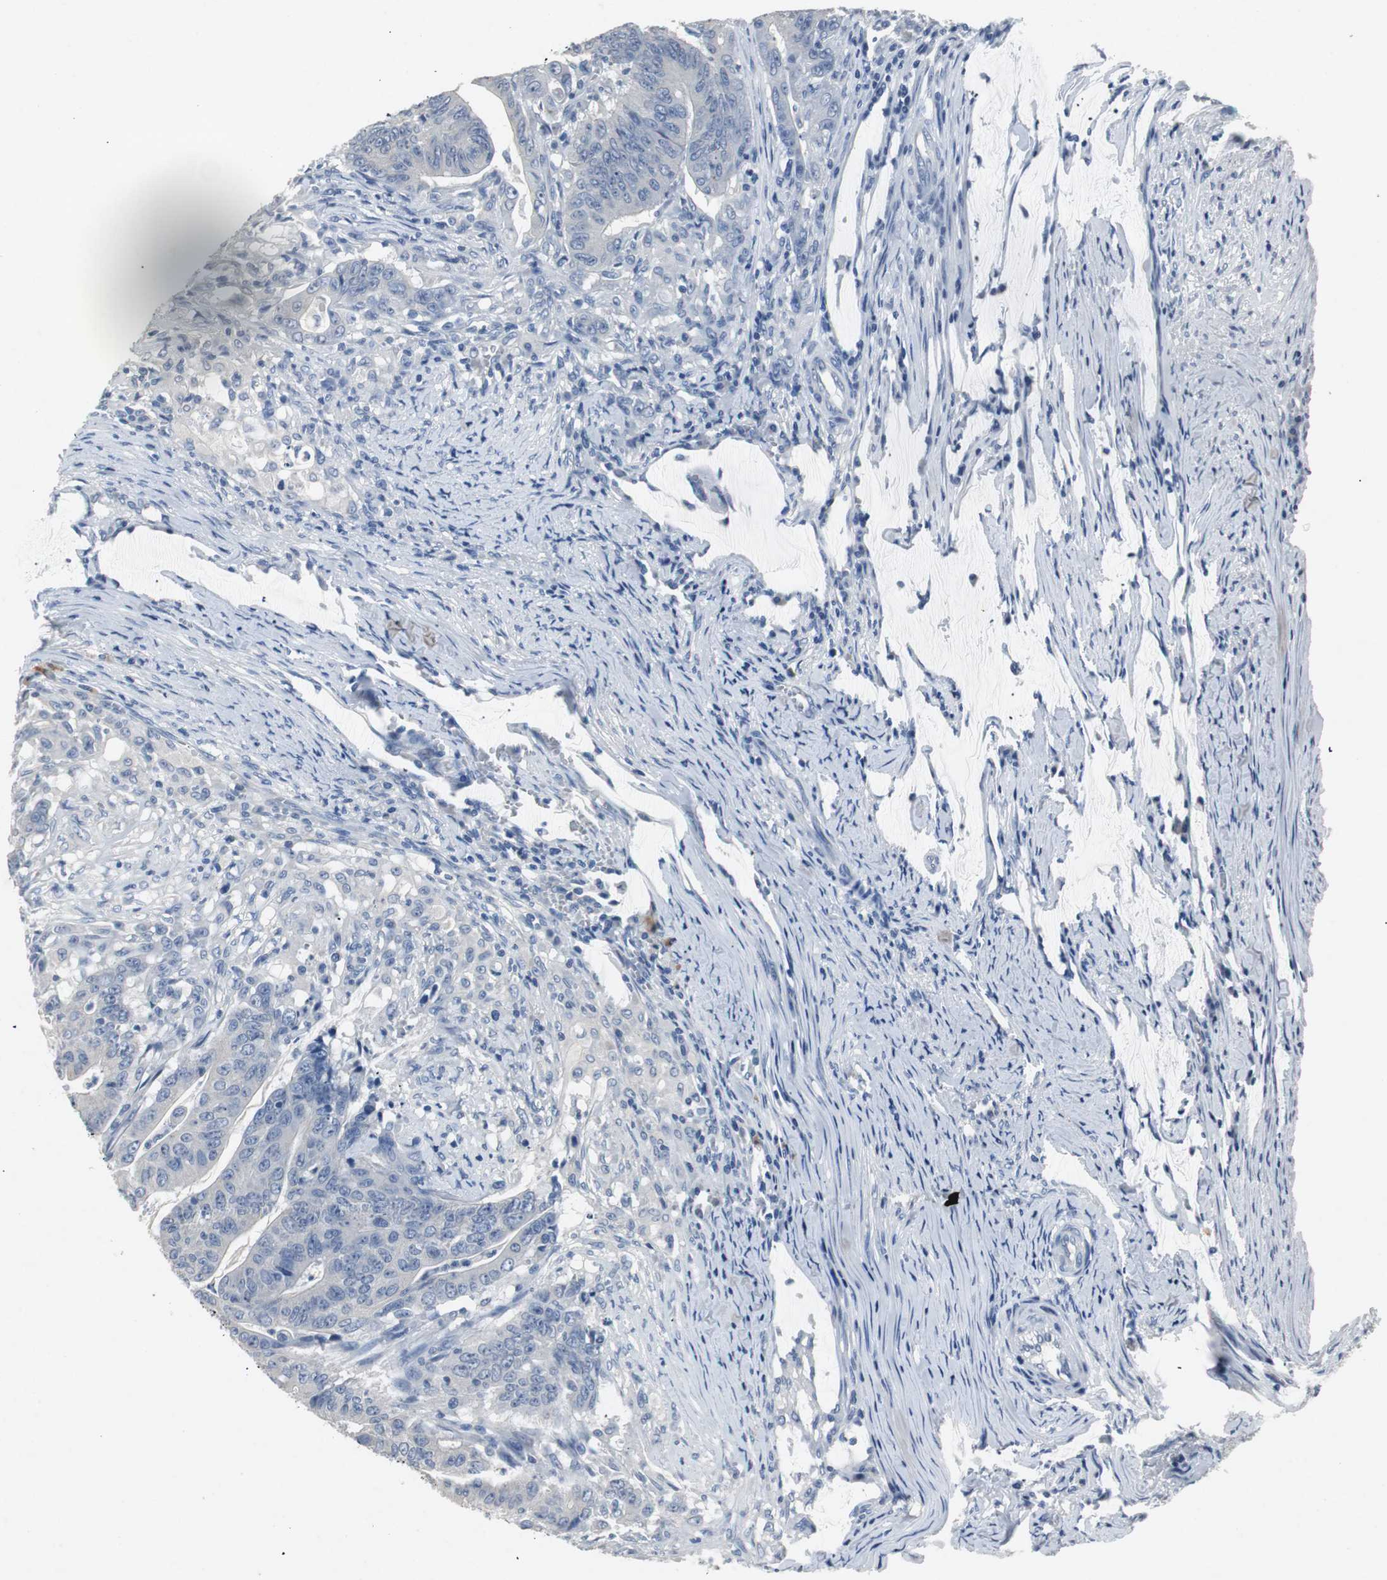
{"staining": {"intensity": "negative", "quantity": "none", "location": "none"}, "tissue": "colorectal cancer", "cell_type": "Tumor cells", "image_type": "cancer", "snomed": [{"axis": "morphology", "description": "Adenocarcinoma, NOS"}, {"axis": "topography", "description": "Colon"}], "caption": "IHC histopathology image of human colorectal cancer stained for a protein (brown), which shows no positivity in tumor cells.", "gene": "LRP2", "patient": {"sex": "male", "age": 45}}